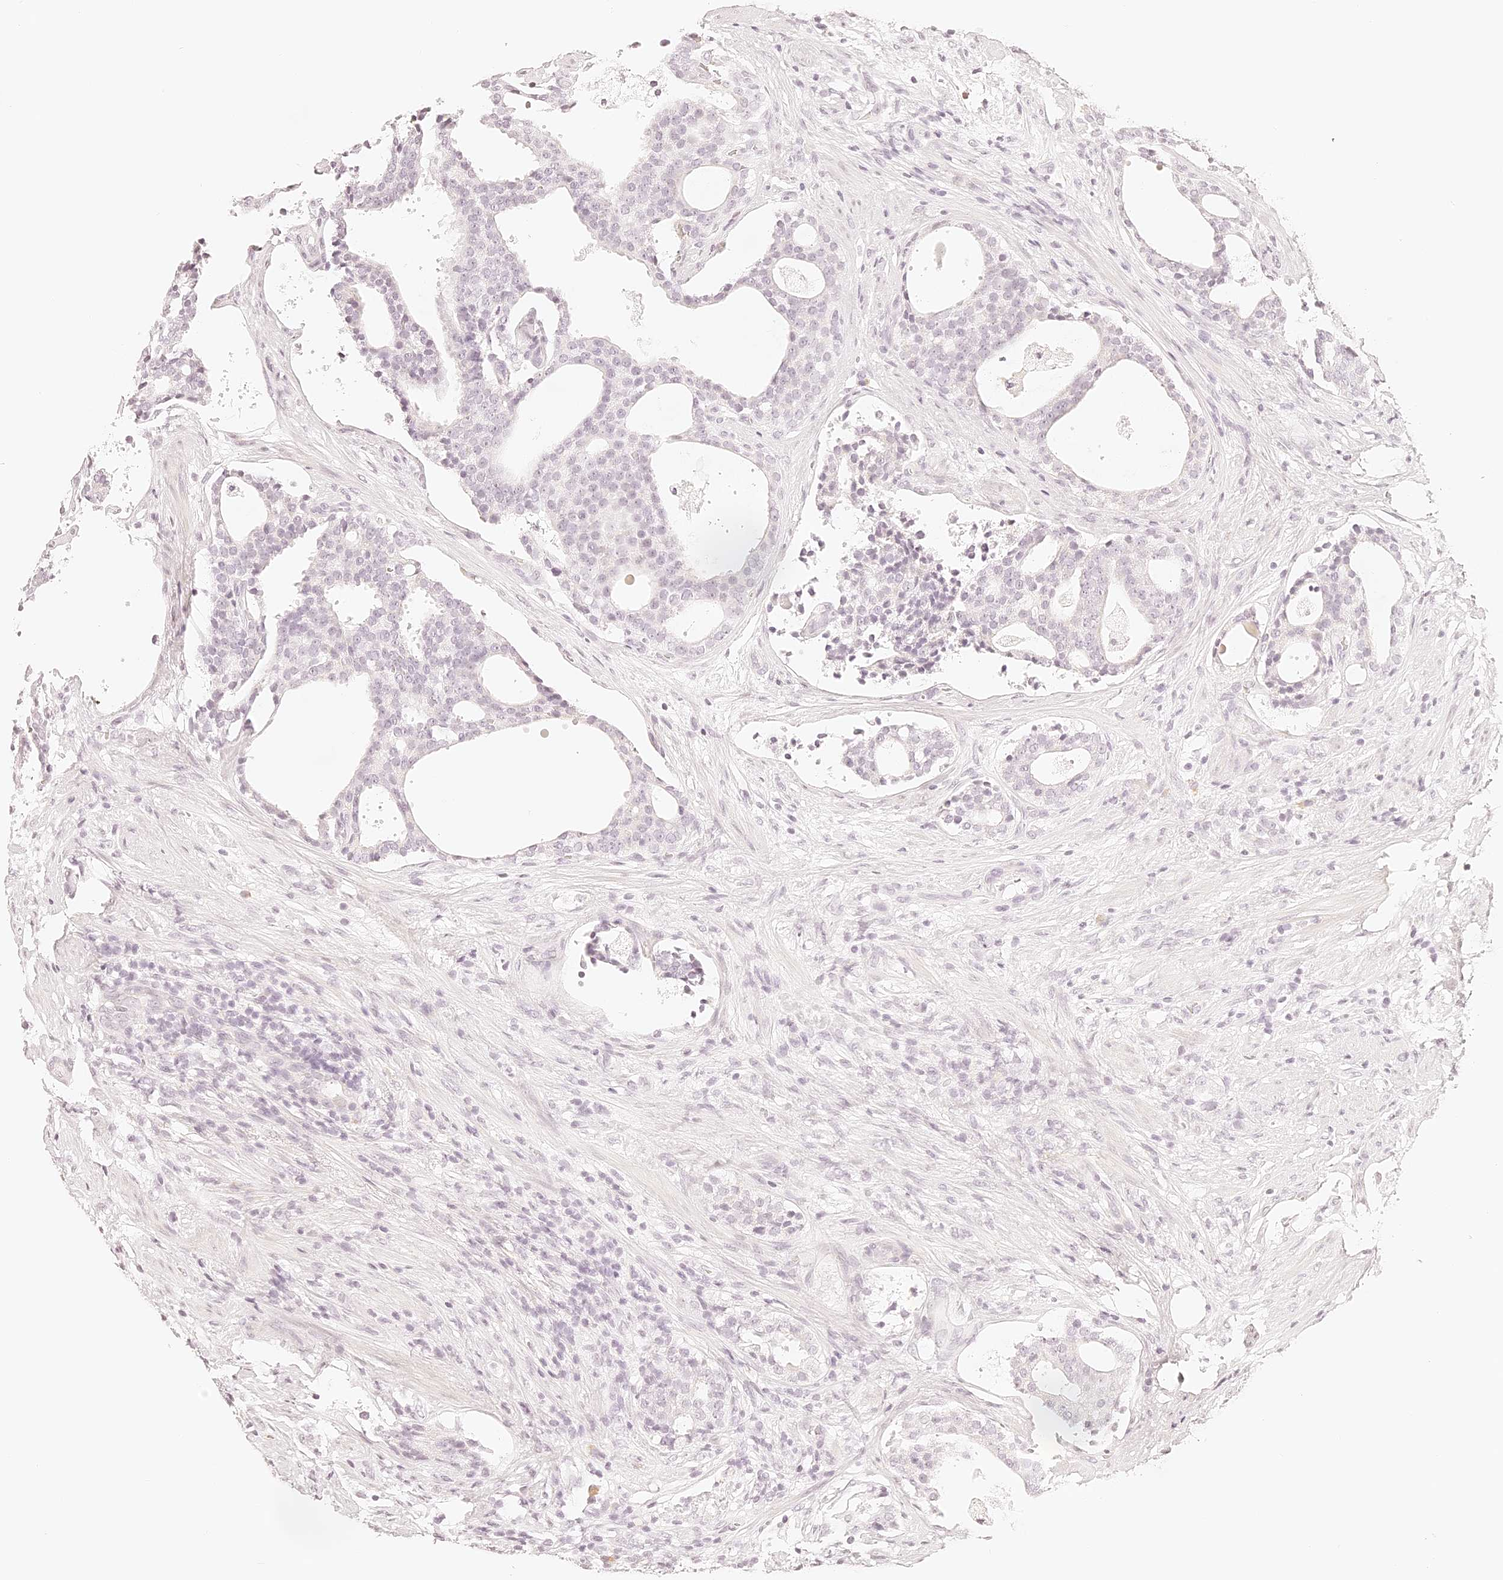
{"staining": {"intensity": "negative", "quantity": "none", "location": "none"}, "tissue": "prostate cancer", "cell_type": "Tumor cells", "image_type": "cancer", "snomed": [{"axis": "morphology", "description": "Adenocarcinoma, High grade"}, {"axis": "topography", "description": "Prostate"}], "caption": "Tumor cells show no significant protein staining in prostate high-grade adenocarcinoma.", "gene": "TRIM45", "patient": {"sex": "male", "age": 56}}